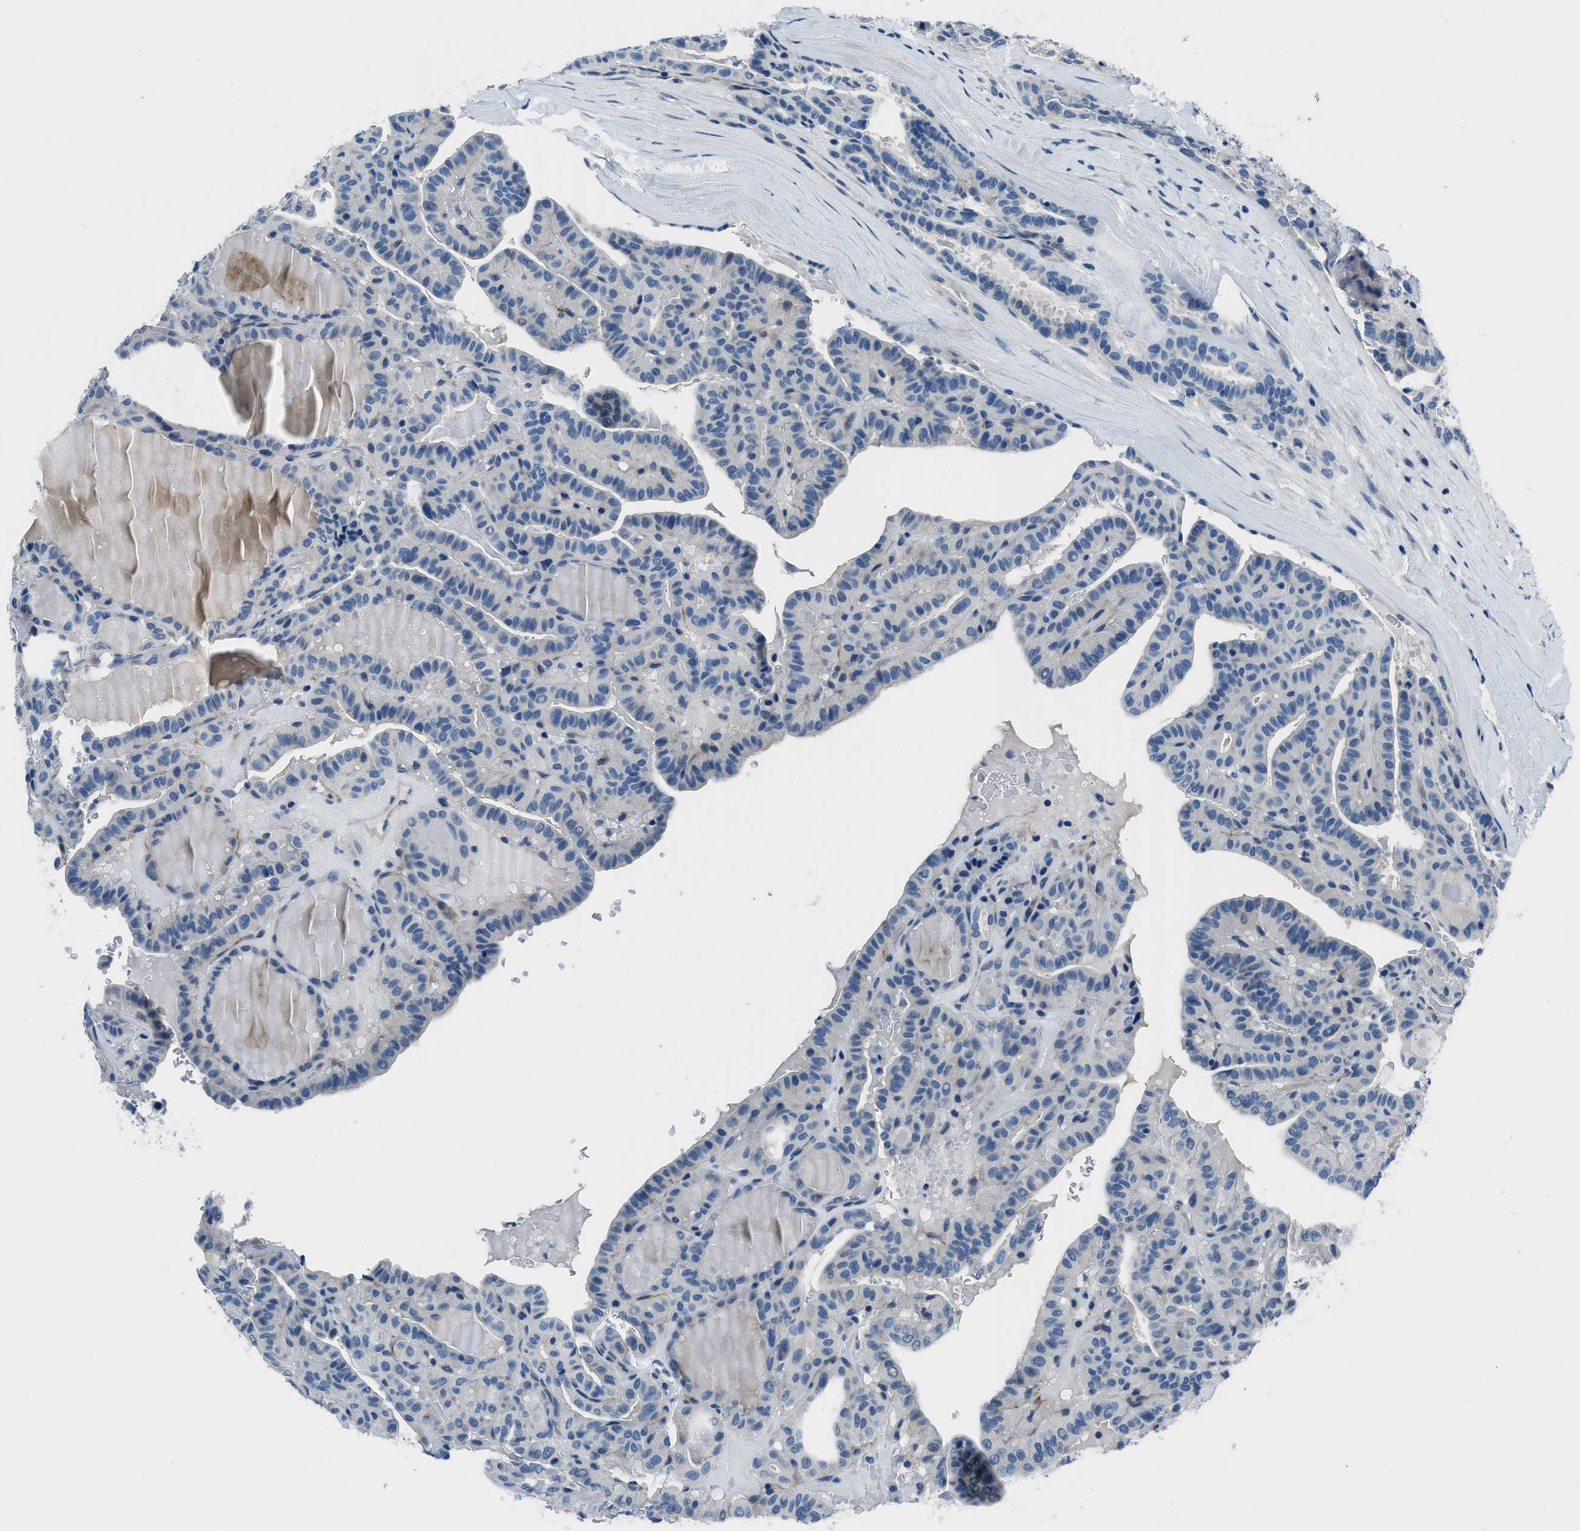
{"staining": {"intensity": "negative", "quantity": "none", "location": "none"}, "tissue": "thyroid cancer", "cell_type": "Tumor cells", "image_type": "cancer", "snomed": [{"axis": "morphology", "description": "Papillary adenocarcinoma, NOS"}, {"axis": "topography", "description": "Thyroid gland"}], "caption": "Immunohistochemical staining of thyroid cancer (papillary adenocarcinoma) displays no significant staining in tumor cells.", "gene": "GJA3", "patient": {"sex": "male", "age": 77}}